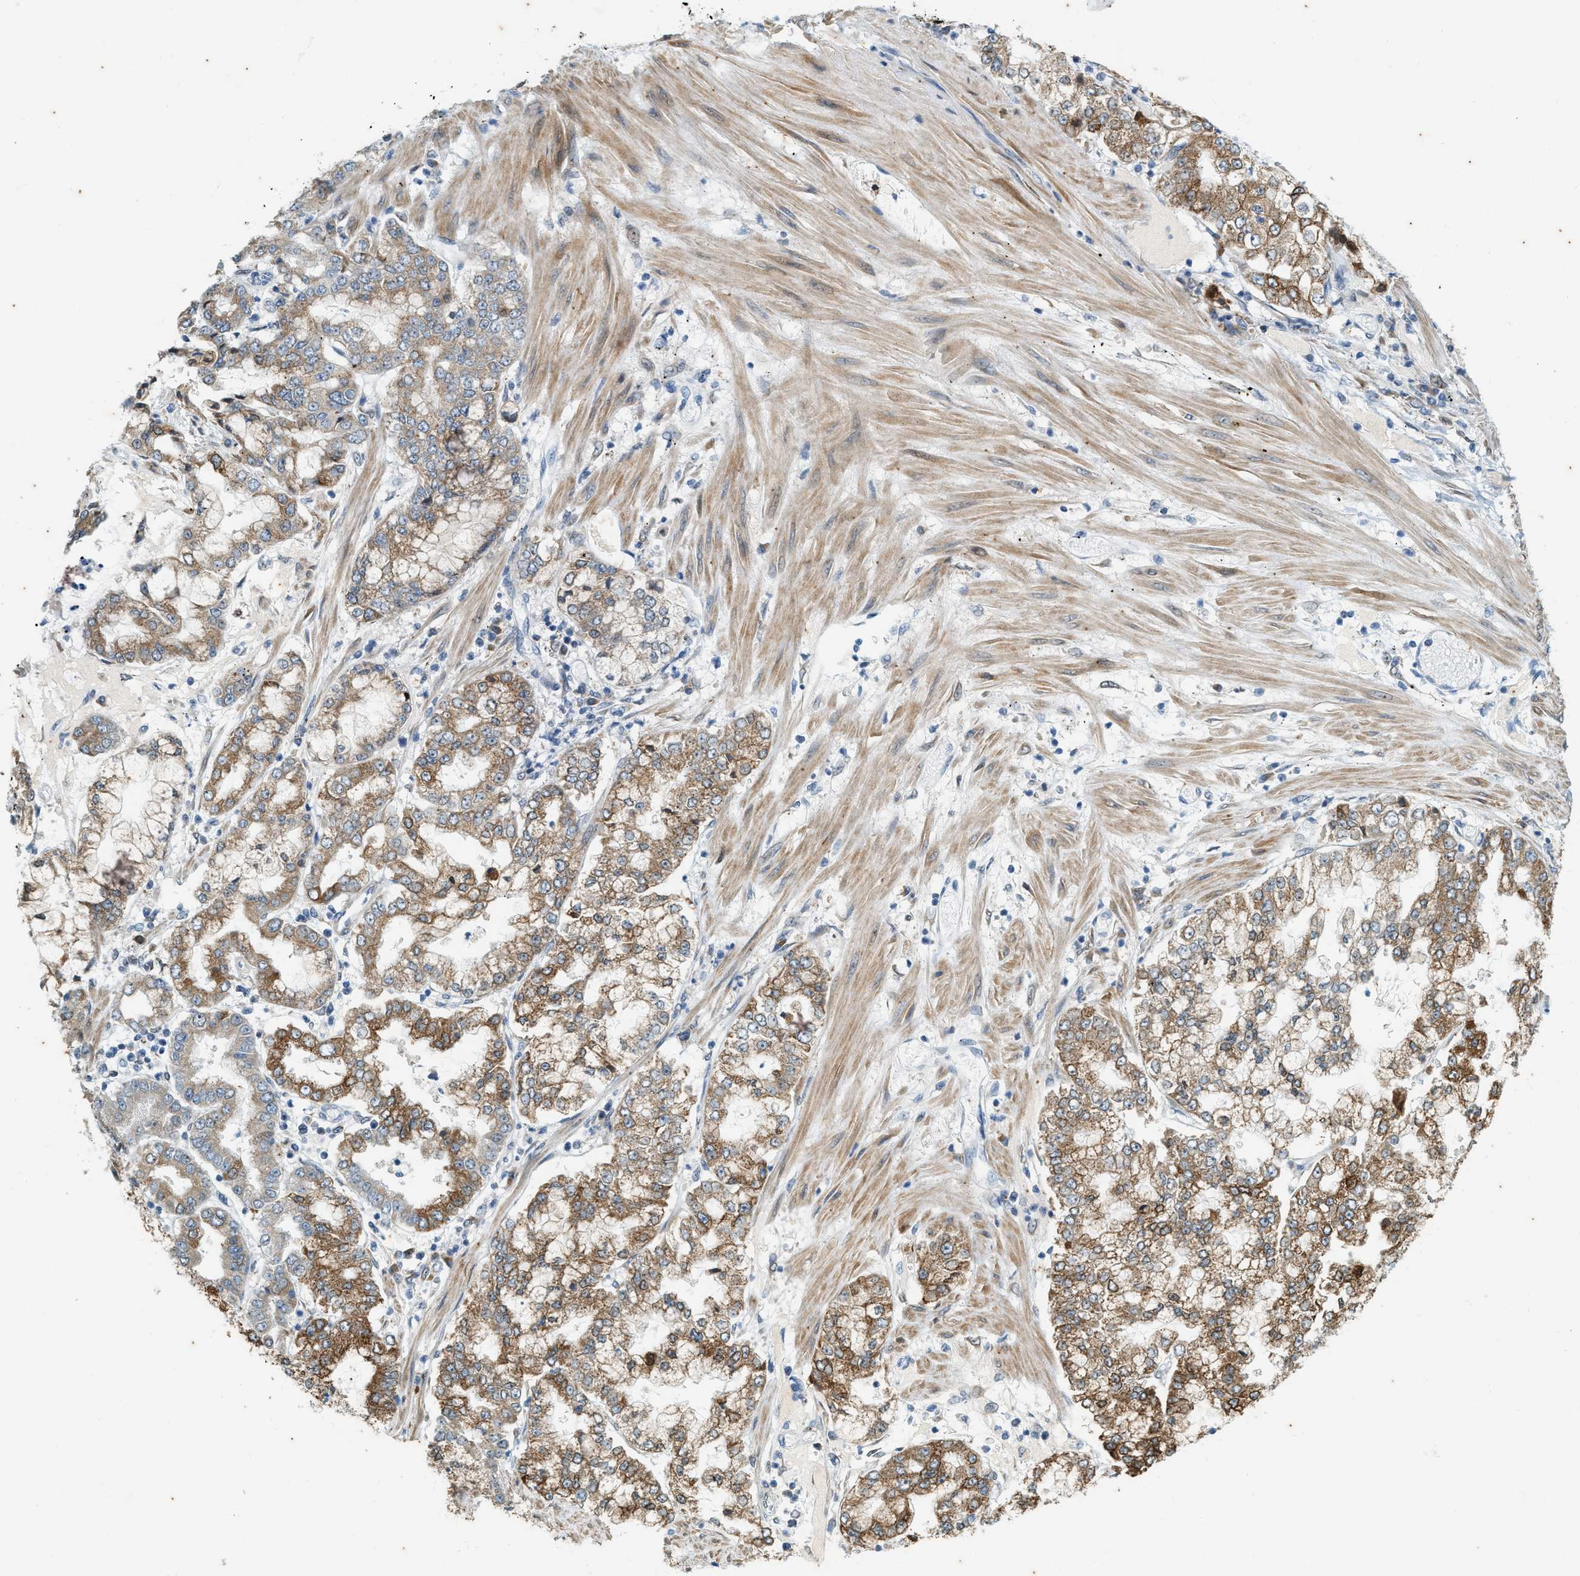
{"staining": {"intensity": "moderate", "quantity": ">75%", "location": "cytoplasmic/membranous"}, "tissue": "stomach cancer", "cell_type": "Tumor cells", "image_type": "cancer", "snomed": [{"axis": "morphology", "description": "Adenocarcinoma, NOS"}, {"axis": "topography", "description": "Stomach"}], "caption": "Tumor cells reveal medium levels of moderate cytoplasmic/membranous staining in about >75% of cells in human stomach cancer.", "gene": "CHPF2", "patient": {"sex": "male", "age": 76}}